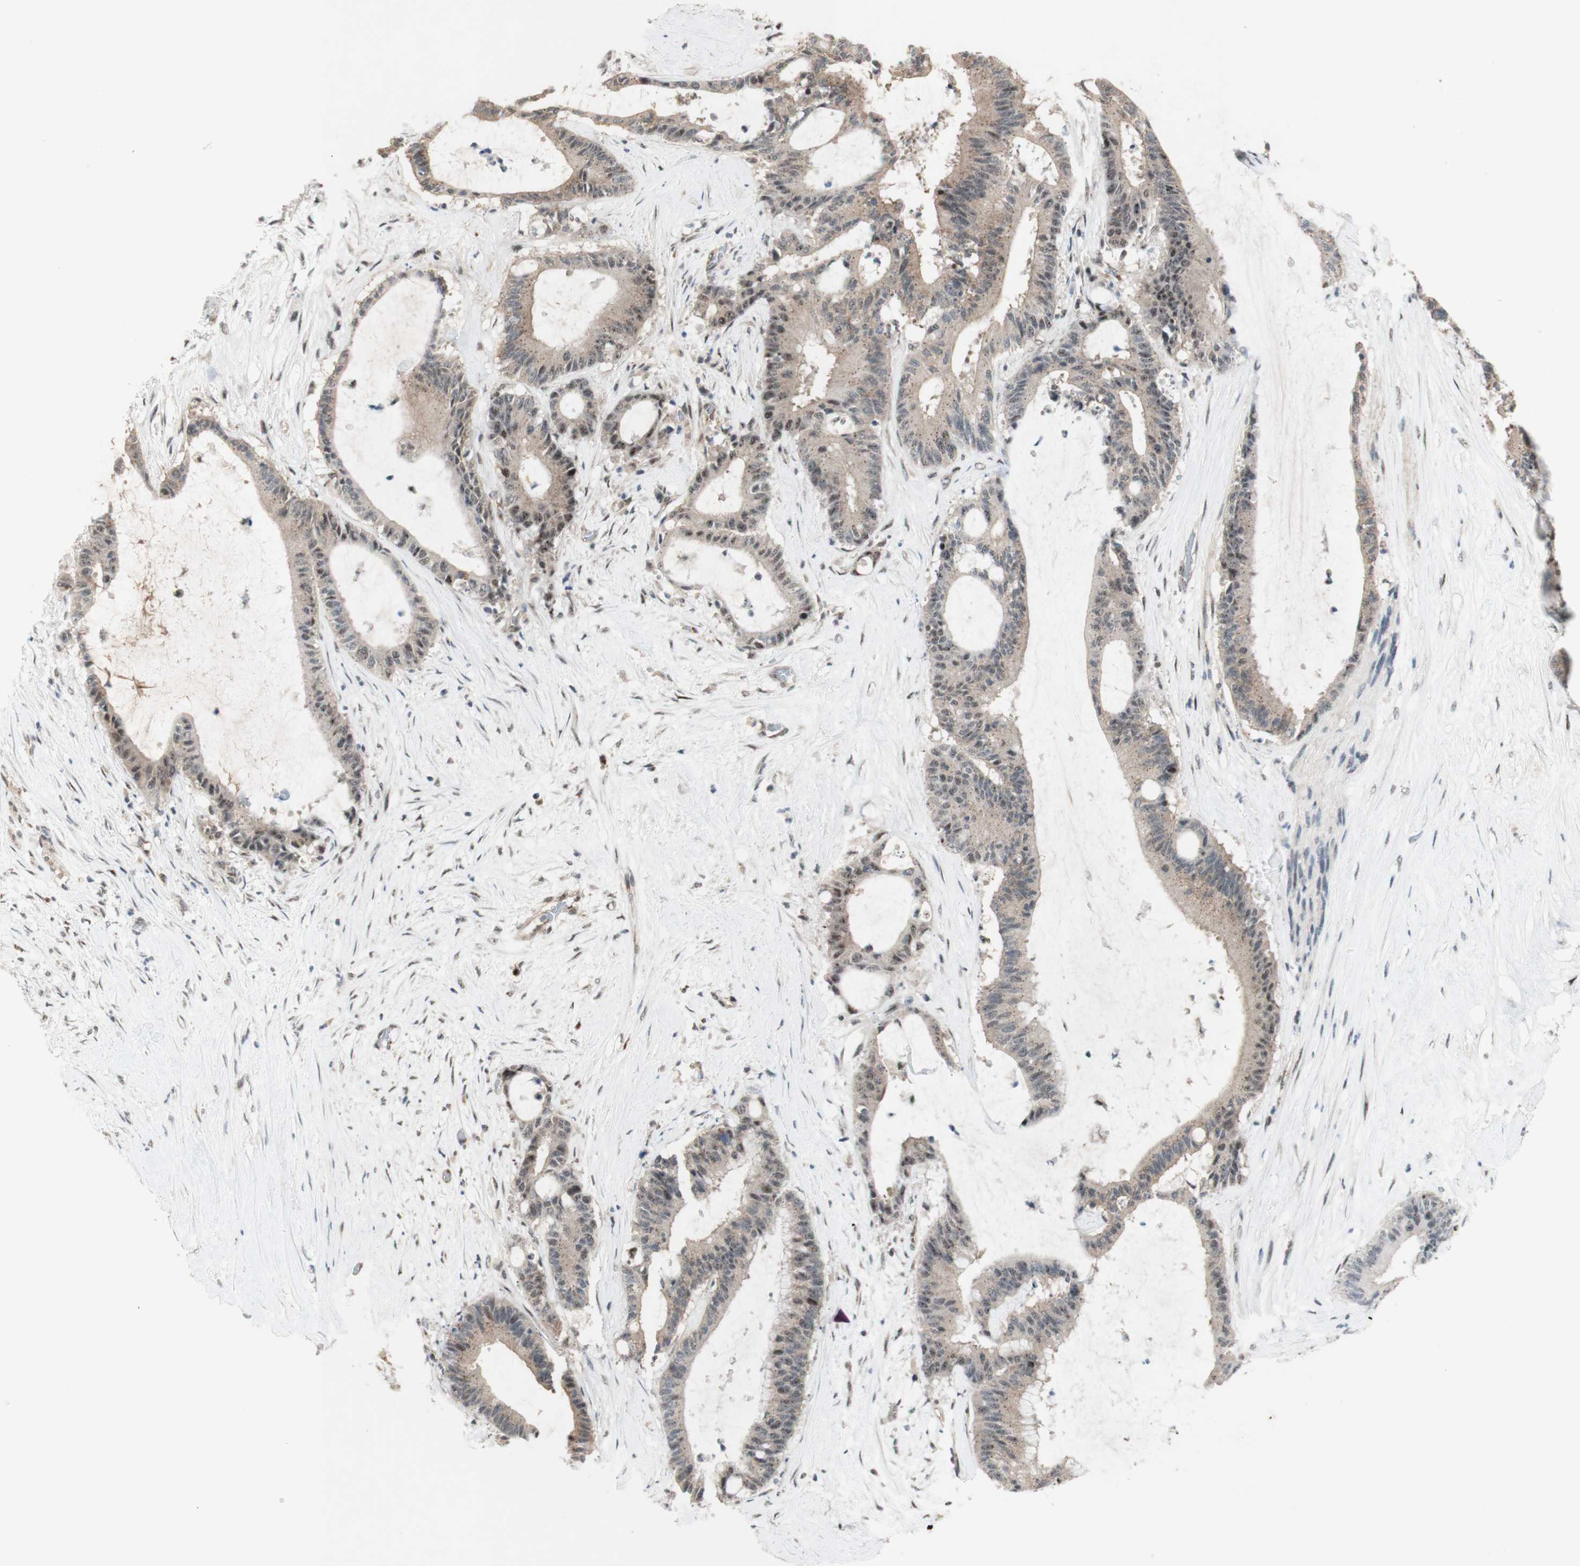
{"staining": {"intensity": "weak", "quantity": ">75%", "location": "cytoplasmic/membranous"}, "tissue": "liver cancer", "cell_type": "Tumor cells", "image_type": "cancer", "snomed": [{"axis": "morphology", "description": "Cholangiocarcinoma"}, {"axis": "topography", "description": "Liver"}], "caption": "Weak cytoplasmic/membranous positivity for a protein is present in about >75% of tumor cells of liver cholangiocarcinoma using immunohistochemistry.", "gene": "CYLD", "patient": {"sex": "female", "age": 73}}